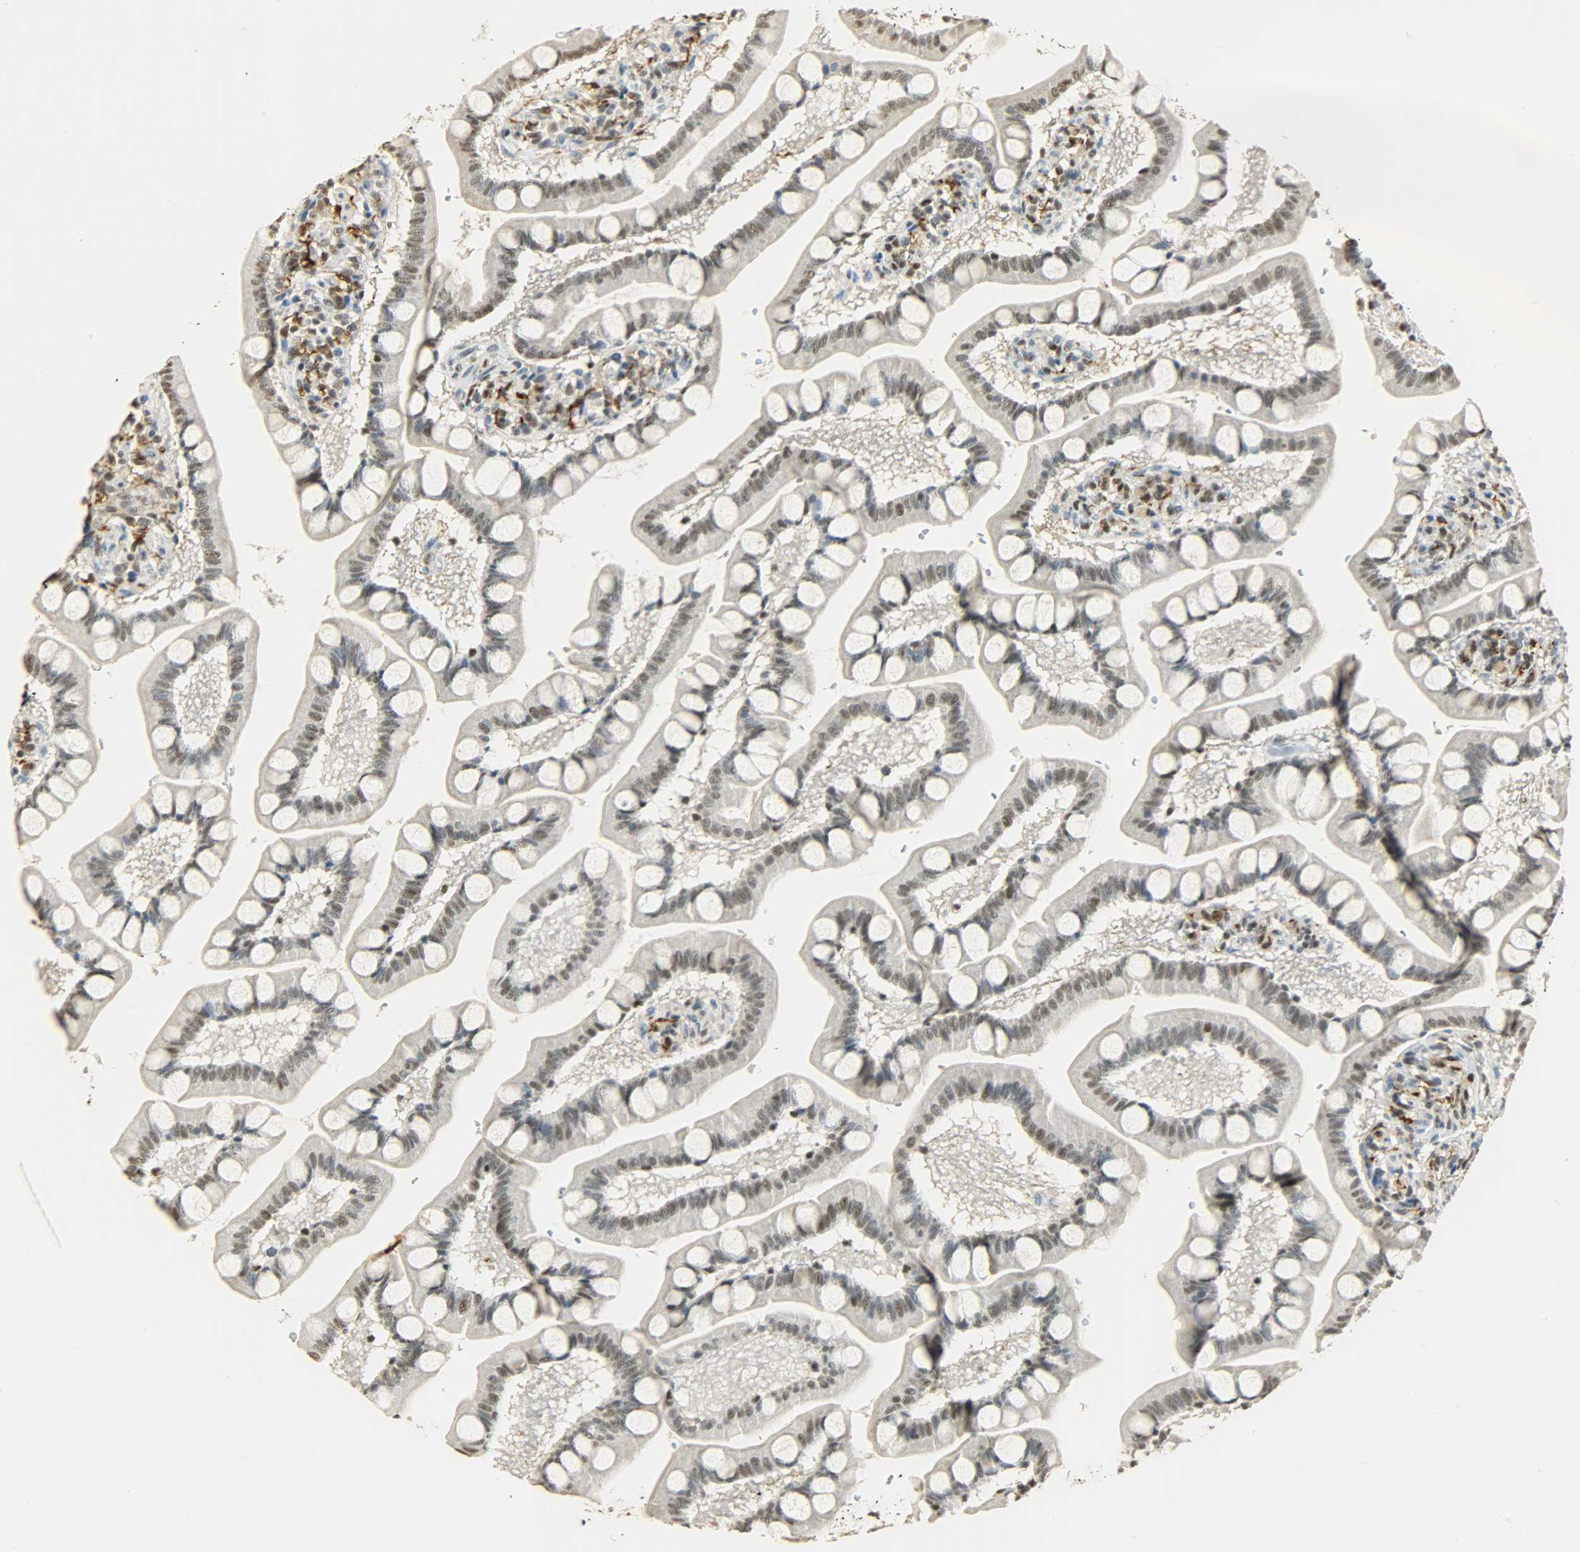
{"staining": {"intensity": "weak", "quantity": ">75%", "location": "nuclear"}, "tissue": "small intestine", "cell_type": "Glandular cells", "image_type": "normal", "snomed": [{"axis": "morphology", "description": "Normal tissue, NOS"}, {"axis": "topography", "description": "Small intestine"}], "caption": "High-power microscopy captured an immunohistochemistry (IHC) histopathology image of unremarkable small intestine, revealing weak nuclear positivity in approximately >75% of glandular cells. Using DAB (3,3'-diaminobenzidine) (brown) and hematoxylin (blue) stains, captured at high magnification using brightfield microscopy.", "gene": "NGFR", "patient": {"sex": "male", "age": 41}}